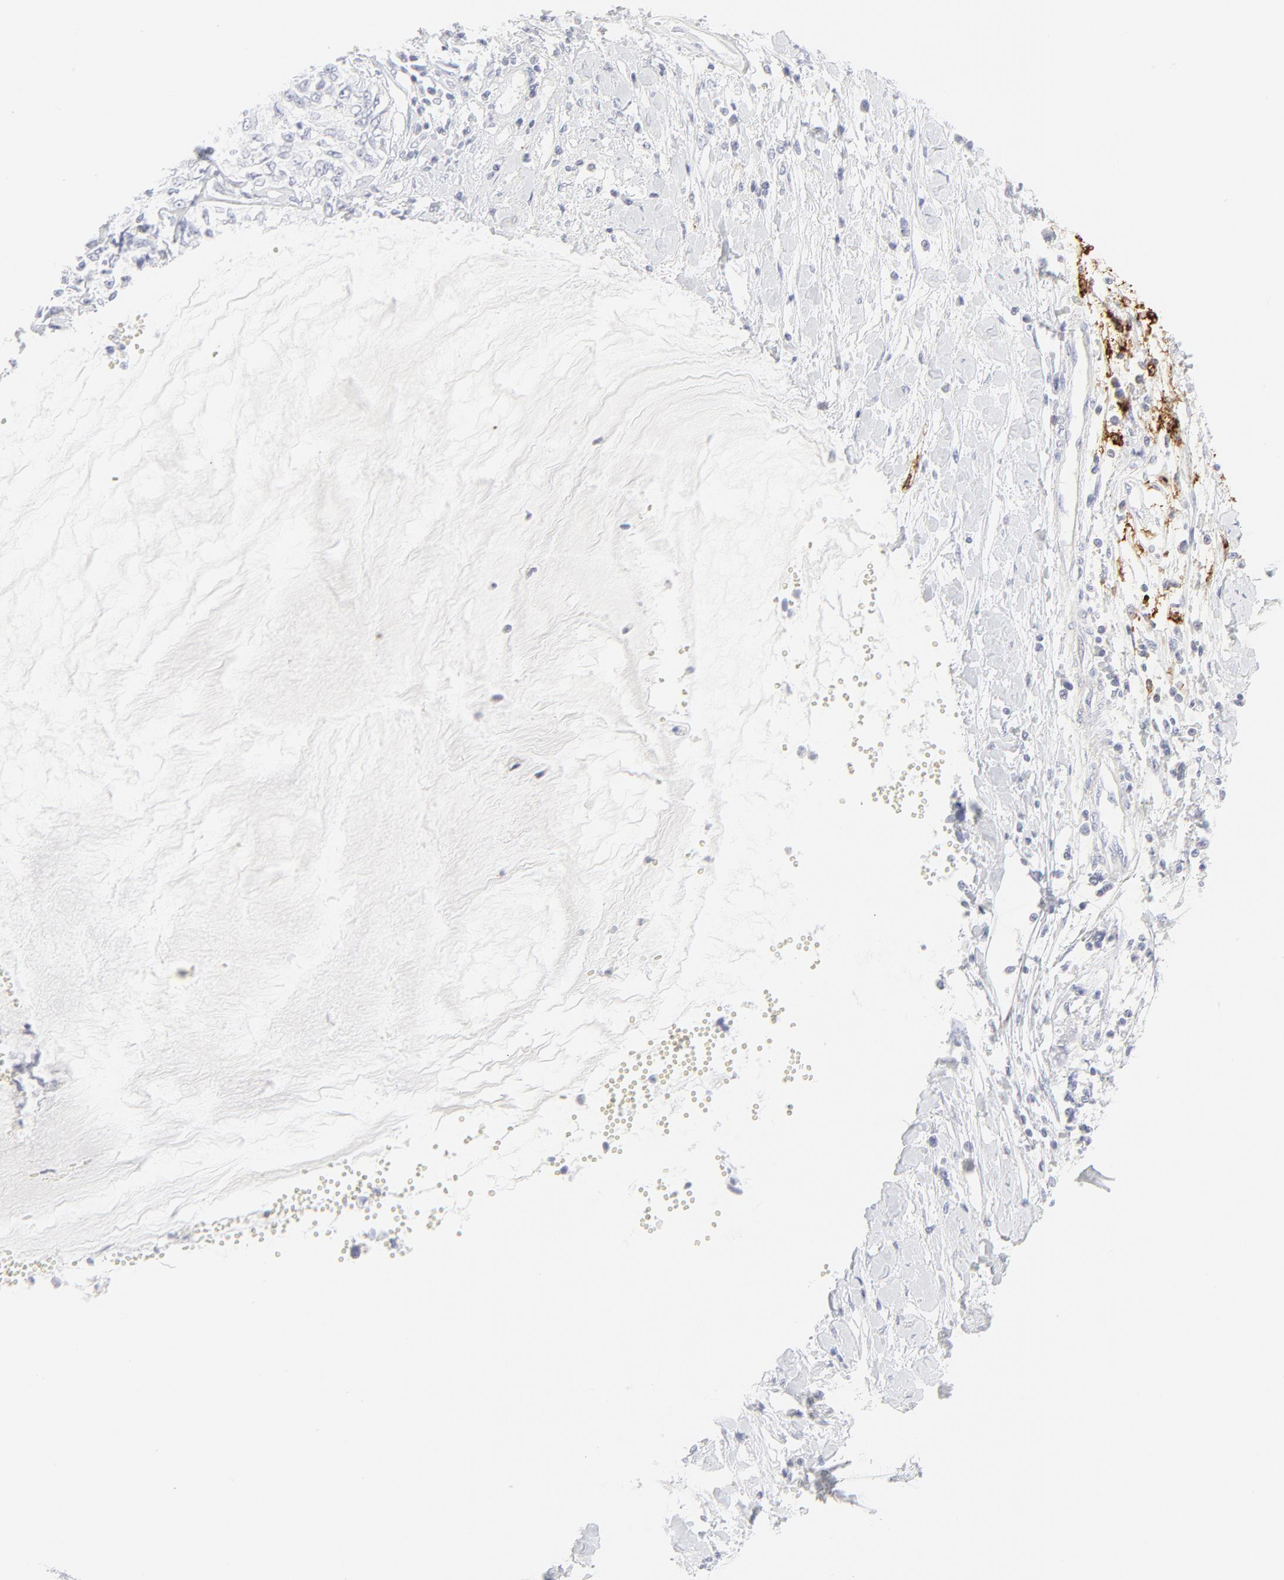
{"staining": {"intensity": "negative", "quantity": "none", "location": "none"}, "tissue": "cervical cancer", "cell_type": "Tumor cells", "image_type": "cancer", "snomed": [{"axis": "morphology", "description": "Normal tissue, NOS"}, {"axis": "morphology", "description": "Squamous cell carcinoma, NOS"}, {"axis": "topography", "description": "Cervix"}], "caption": "There is no significant staining in tumor cells of cervical cancer.", "gene": "CCR7", "patient": {"sex": "female", "age": 45}}